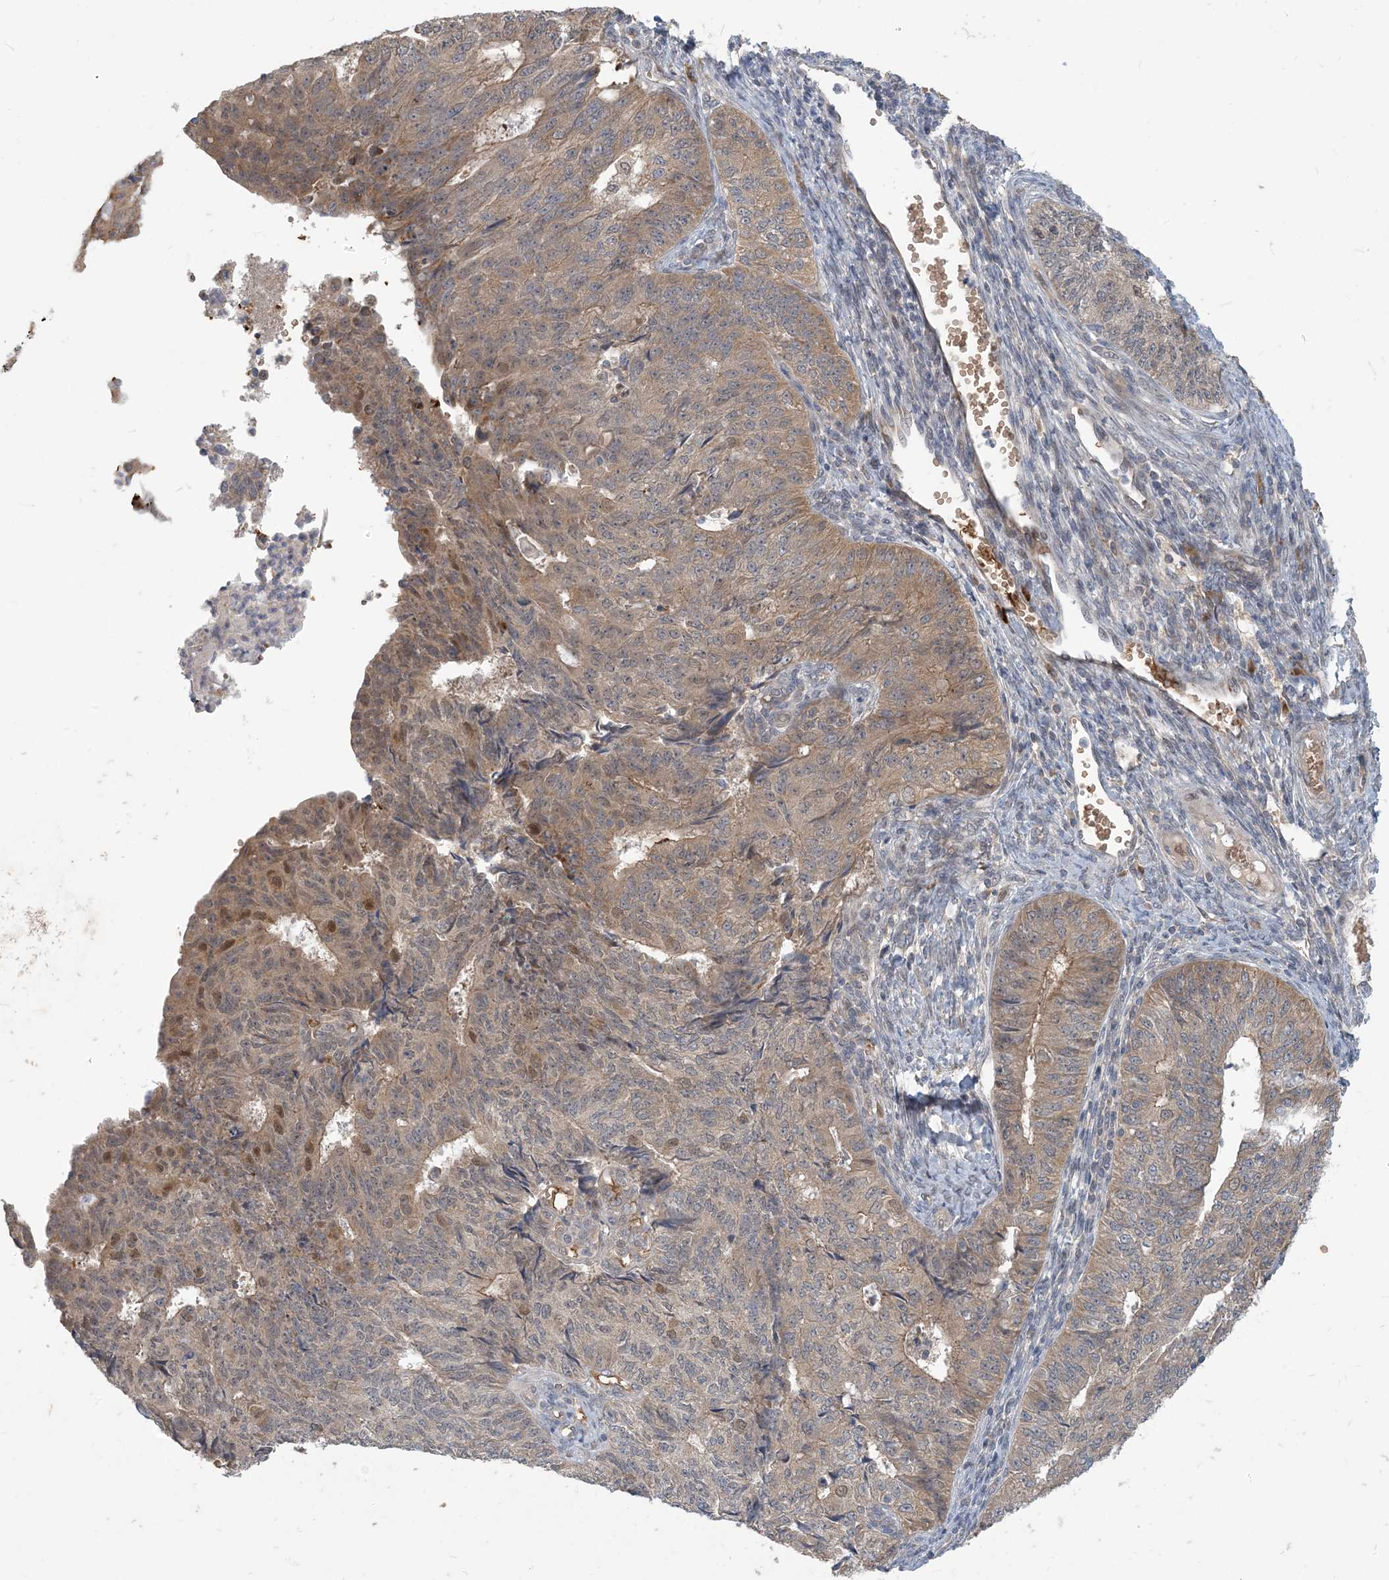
{"staining": {"intensity": "moderate", "quantity": "<25%", "location": "cytoplasmic/membranous,nuclear"}, "tissue": "endometrial cancer", "cell_type": "Tumor cells", "image_type": "cancer", "snomed": [{"axis": "morphology", "description": "Adenocarcinoma, NOS"}, {"axis": "topography", "description": "Endometrium"}], "caption": "A brown stain shows moderate cytoplasmic/membranous and nuclear staining of a protein in endometrial cancer (adenocarcinoma) tumor cells.", "gene": "PUSL1", "patient": {"sex": "female", "age": 32}}